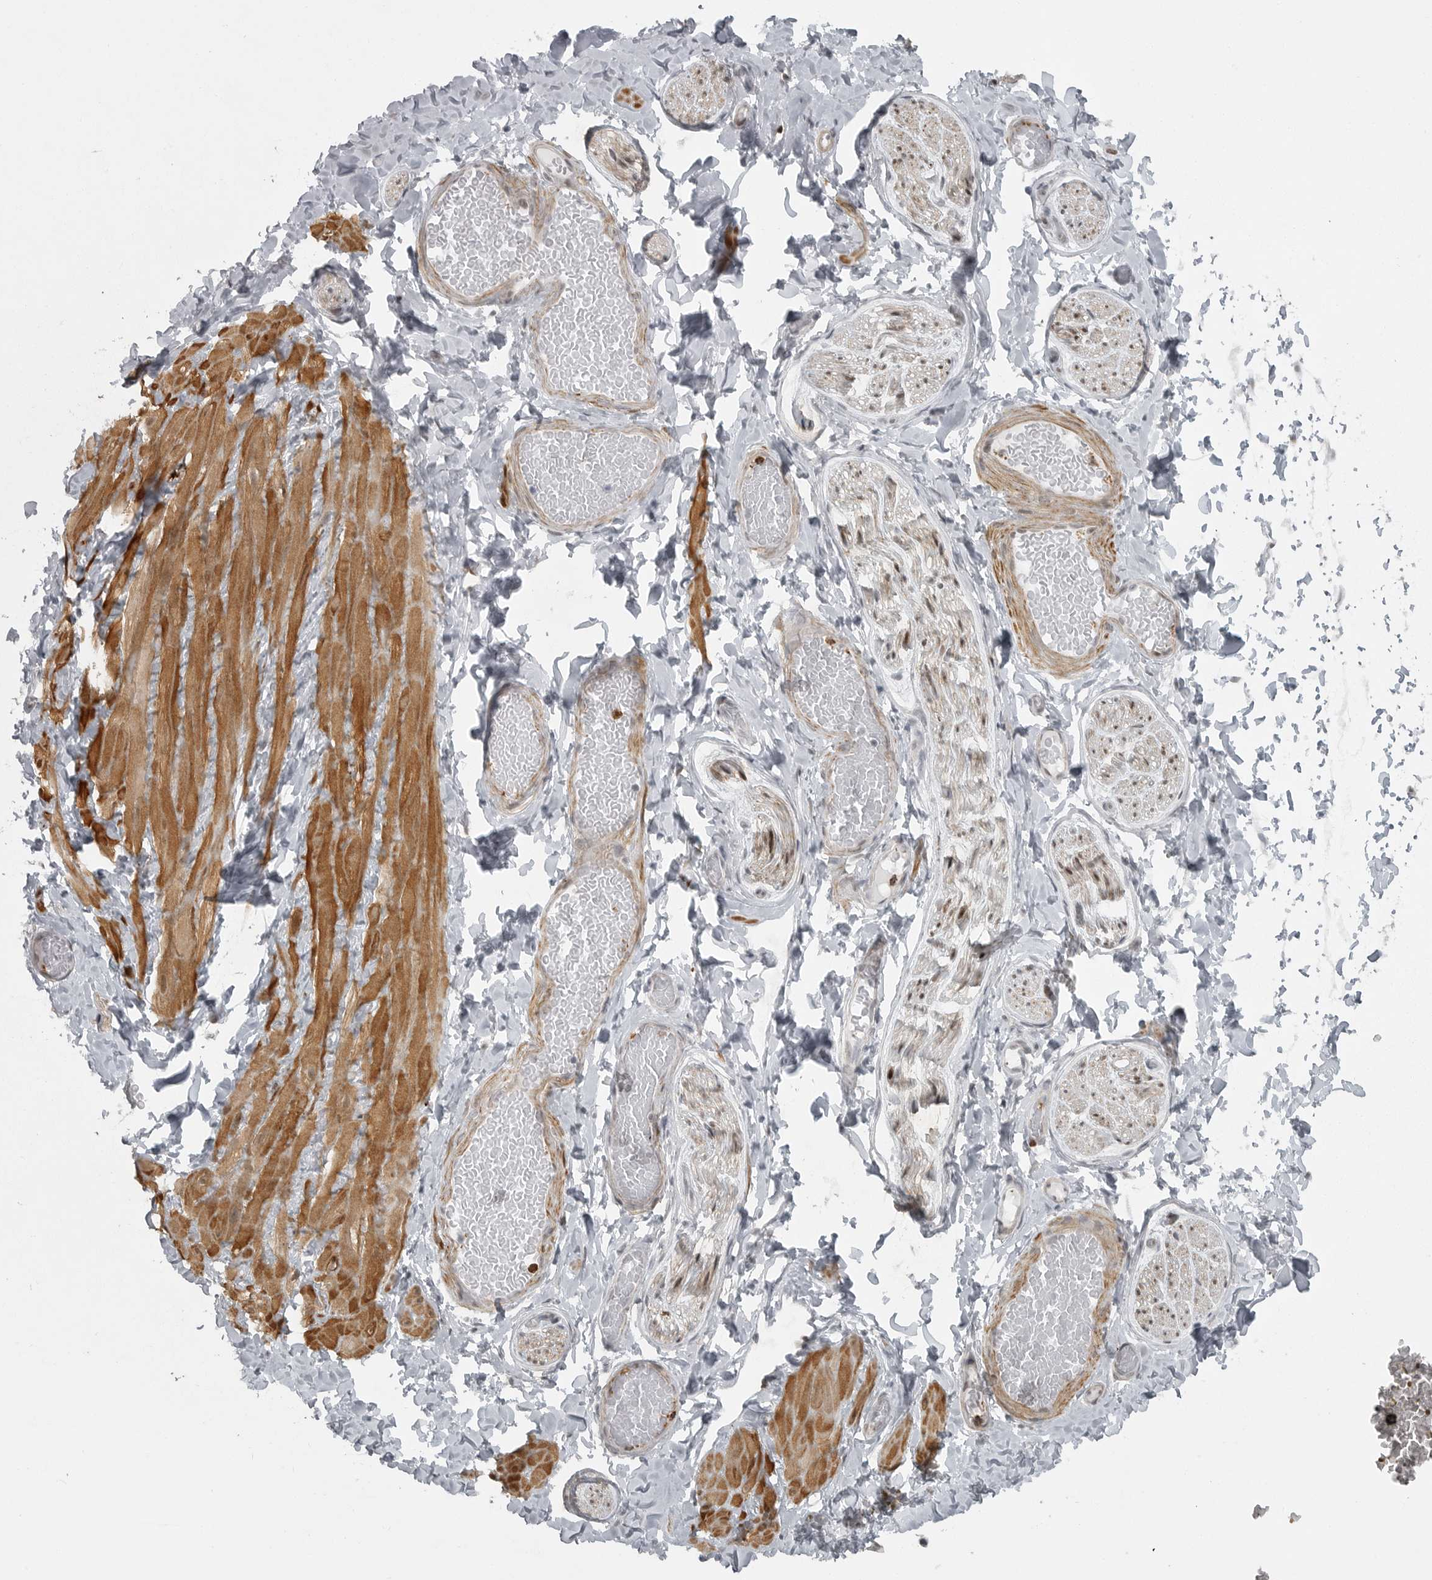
{"staining": {"intensity": "negative", "quantity": "none", "location": "none"}, "tissue": "adipose tissue", "cell_type": "Adipocytes", "image_type": "normal", "snomed": [{"axis": "morphology", "description": "Normal tissue, NOS"}, {"axis": "topography", "description": "Adipose tissue"}, {"axis": "topography", "description": "Vascular tissue"}, {"axis": "topography", "description": "Peripheral nerve tissue"}], "caption": "A high-resolution image shows IHC staining of benign adipose tissue, which demonstrates no significant positivity in adipocytes. (DAB (3,3'-diaminobenzidine) IHC with hematoxylin counter stain).", "gene": "HMGN3", "patient": {"sex": "male", "age": 25}}